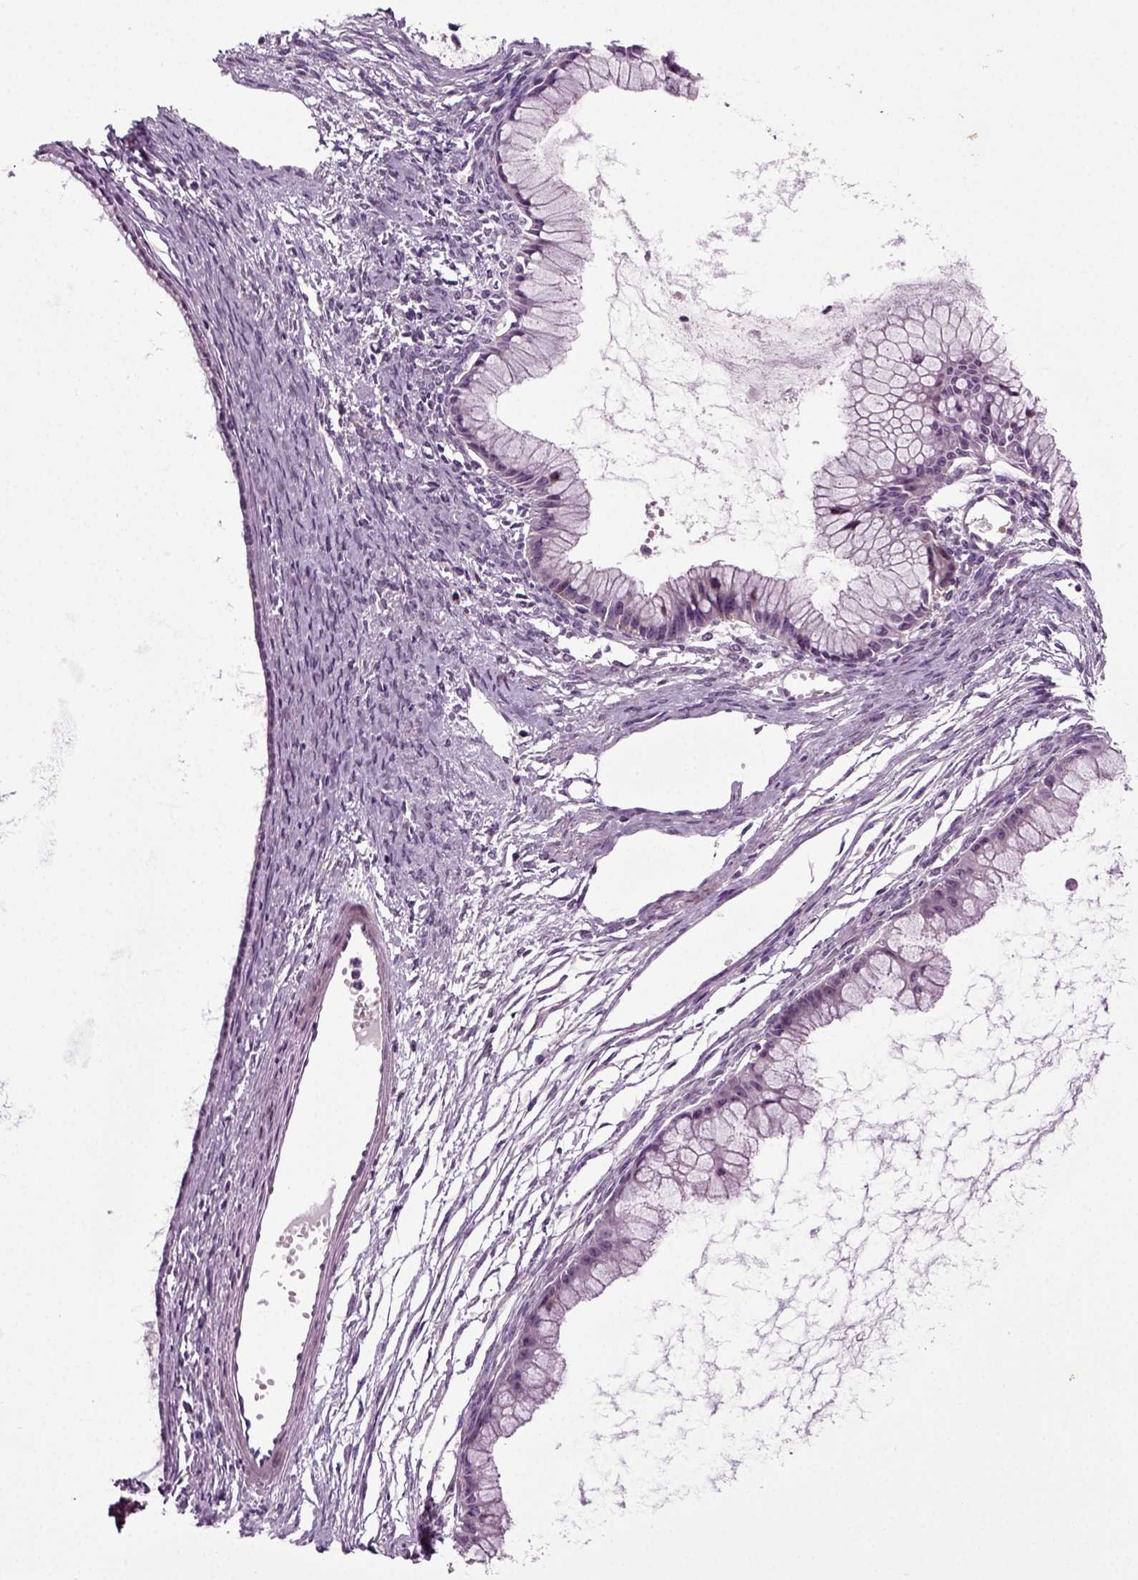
{"staining": {"intensity": "negative", "quantity": "none", "location": "none"}, "tissue": "ovarian cancer", "cell_type": "Tumor cells", "image_type": "cancer", "snomed": [{"axis": "morphology", "description": "Cystadenocarcinoma, mucinous, NOS"}, {"axis": "topography", "description": "Ovary"}], "caption": "This is an immunohistochemistry histopathology image of human ovarian cancer (mucinous cystadenocarcinoma). There is no positivity in tumor cells.", "gene": "KNSTRN", "patient": {"sex": "female", "age": 41}}